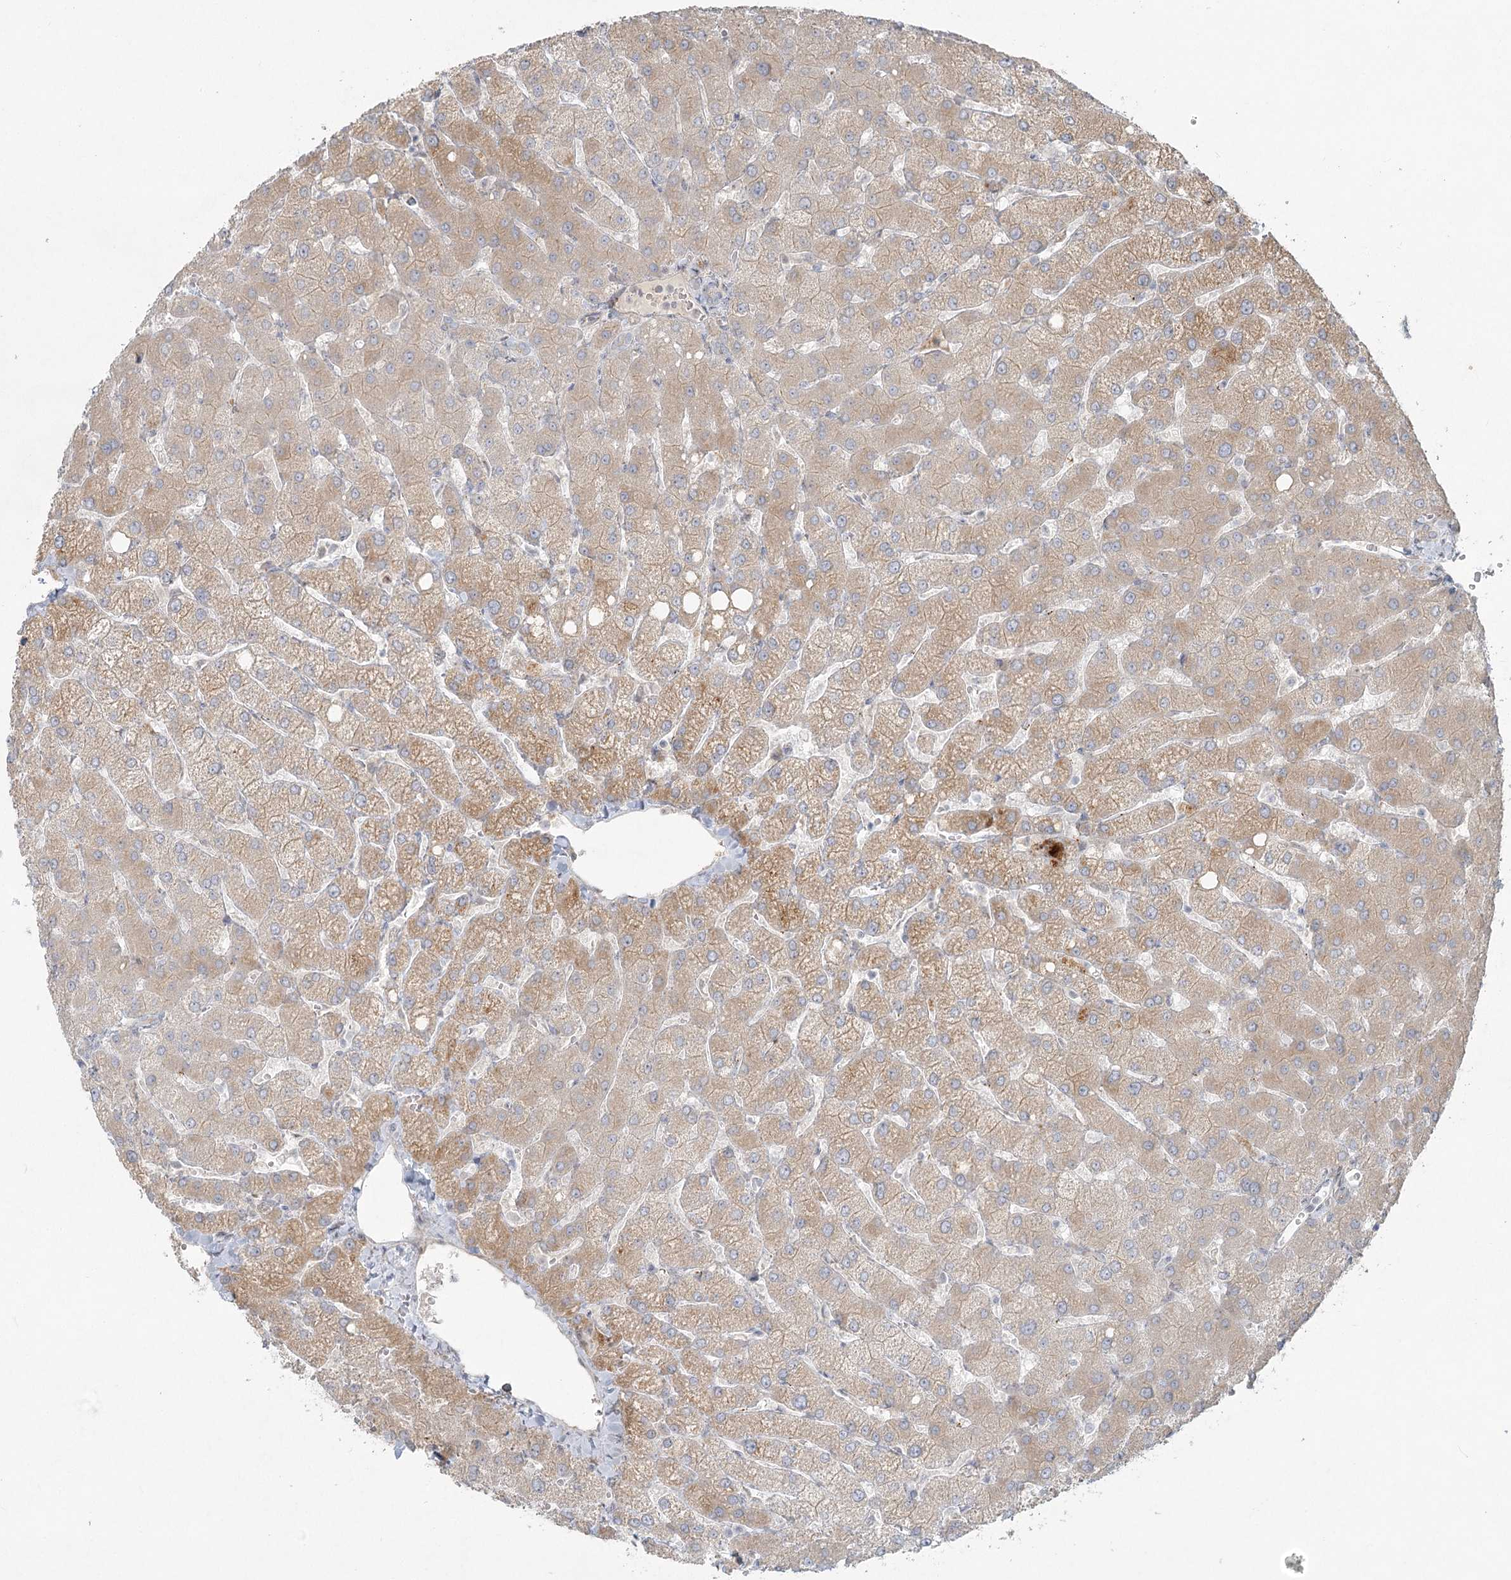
{"staining": {"intensity": "negative", "quantity": "none", "location": "none"}, "tissue": "liver", "cell_type": "Cholangiocytes", "image_type": "normal", "snomed": [{"axis": "morphology", "description": "Normal tissue, NOS"}, {"axis": "topography", "description": "Liver"}], "caption": "DAB immunohistochemical staining of unremarkable human liver displays no significant positivity in cholangiocytes. (DAB IHC, high magnification).", "gene": "LRP2BP", "patient": {"sex": "female", "age": 54}}